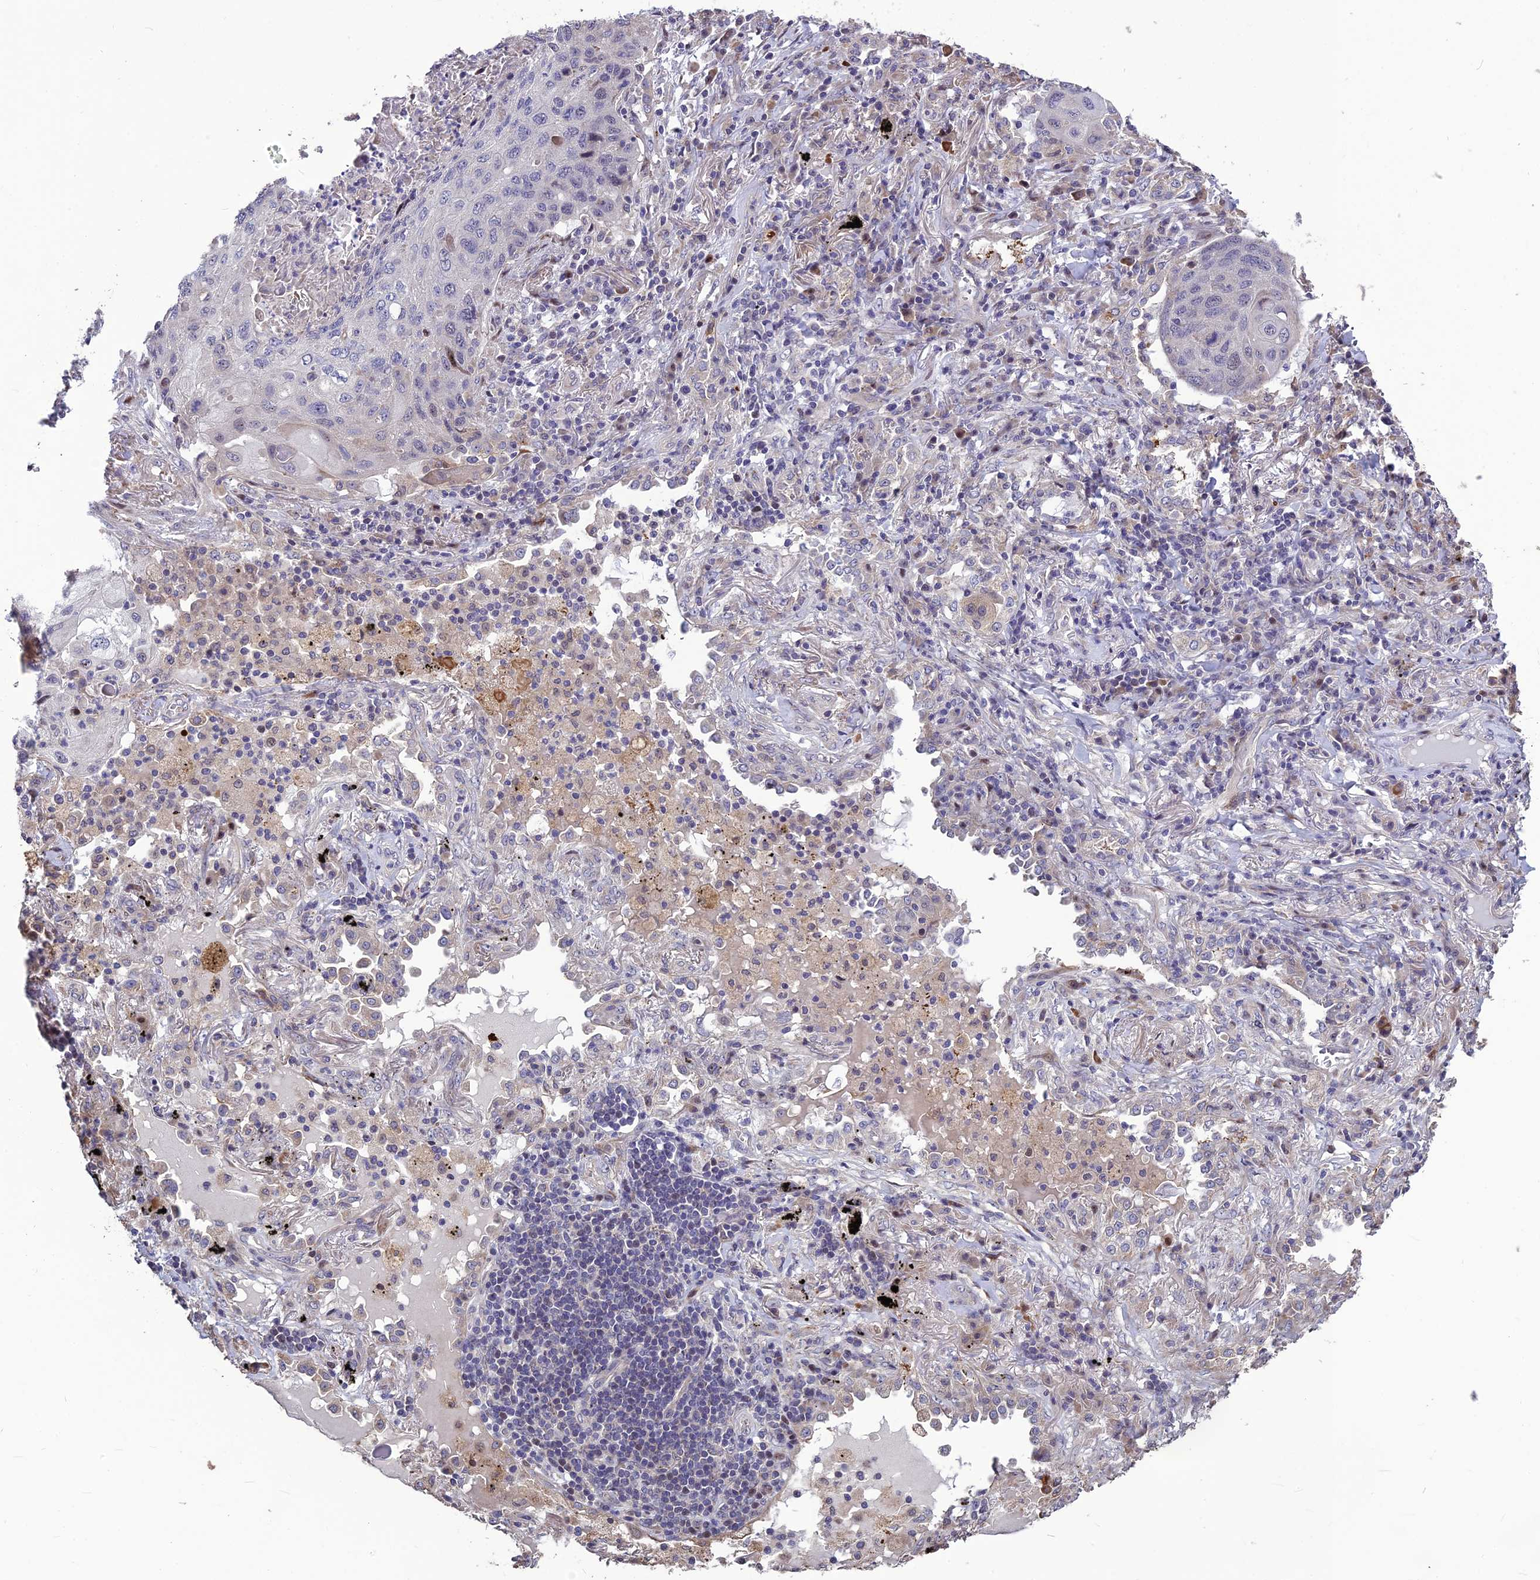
{"staining": {"intensity": "negative", "quantity": "none", "location": "none"}, "tissue": "lung cancer", "cell_type": "Tumor cells", "image_type": "cancer", "snomed": [{"axis": "morphology", "description": "Squamous cell carcinoma, NOS"}, {"axis": "topography", "description": "Lung"}], "caption": "Tumor cells are negative for brown protein staining in lung cancer.", "gene": "SPG21", "patient": {"sex": "female", "age": 63}}